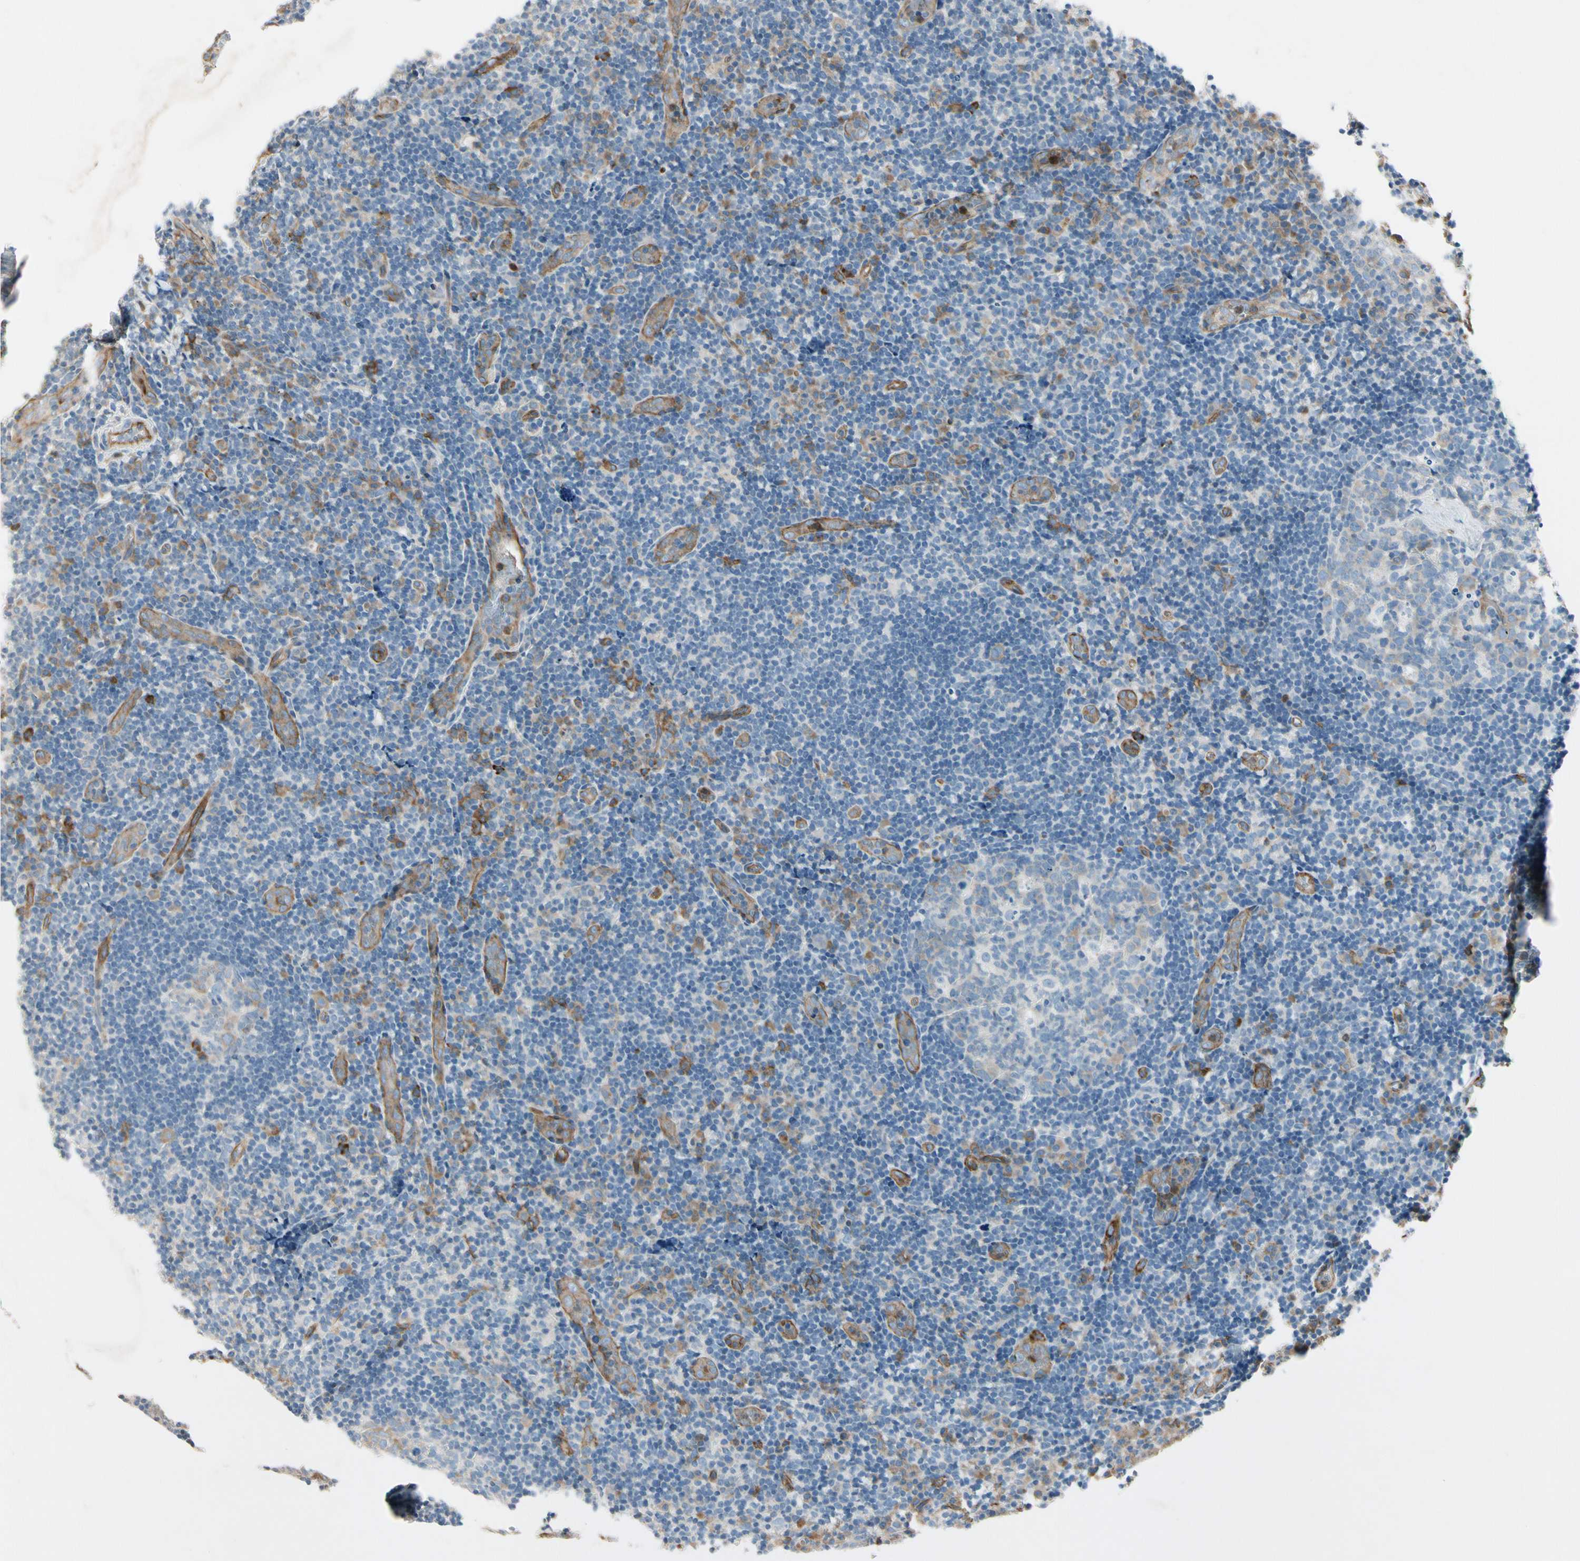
{"staining": {"intensity": "weak", "quantity": "<25%", "location": "cytoplasmic/membranous"}, "tissue": "tonsil", "cell_type": "Germinal center cells", "image_type": "normal", "snomed": [{"axis": "morphology", "description": "Normal tissue, NOS"}, {"axis": "topography", "description": "Tonsil"}], "caption": "DAB (3,3'-diaminobenzidine) immunohistochemical staining of benign human tonsil displays no significant positivity in germinal center cells.", "gene": "CD93", "patient": {"sex": "female", "age": 40}}